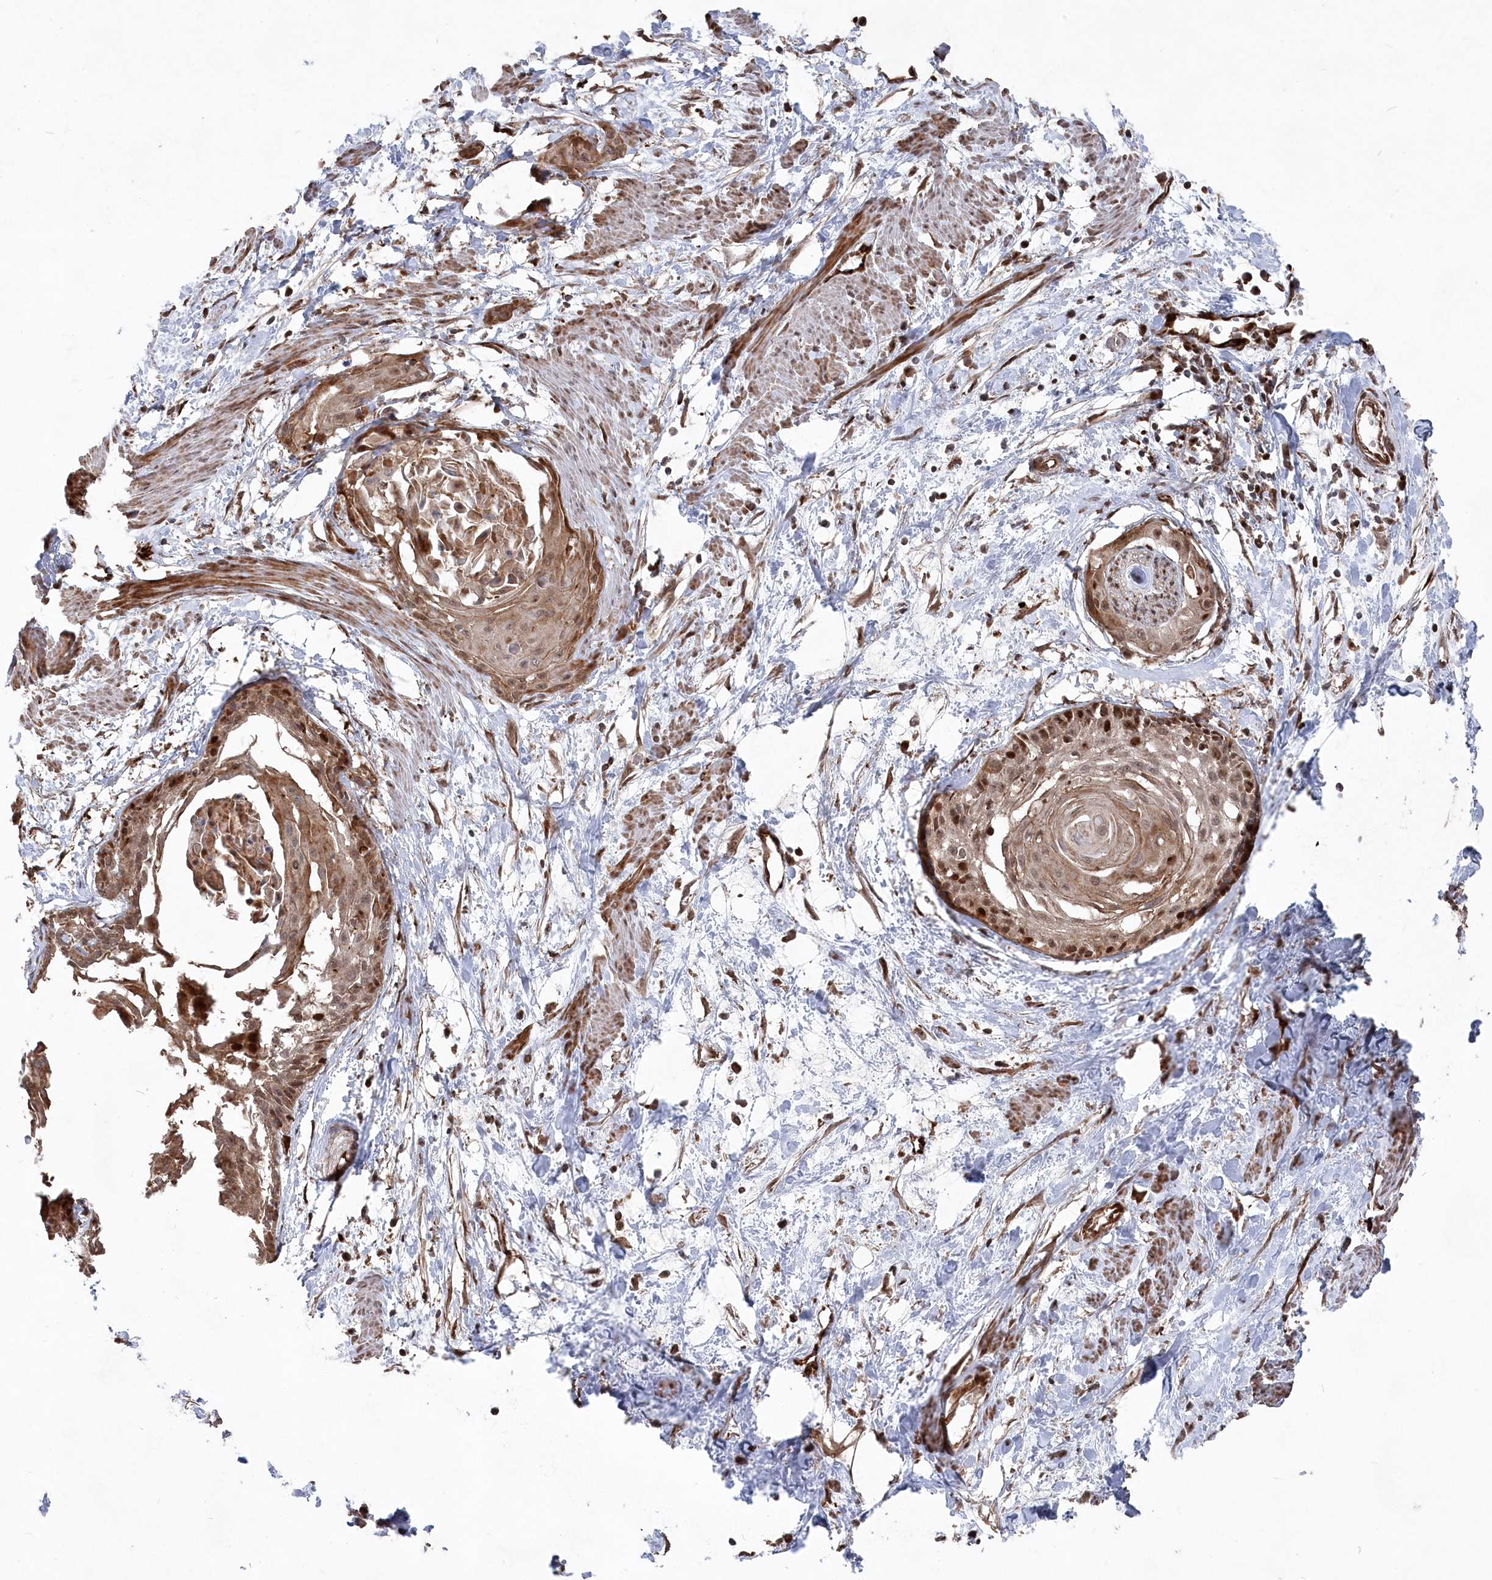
{"staining": {"intensity": "moderate", "quantity": ">75%", "location": "cytoplasmic/membranous,nuclear"}, "tissue": "cervical cancer", "cell_type": "Tumor cells", "image_type": "cancer", "snomed": [{"axis": "morphology", "description": "Squamous cell carcinoma, NOS"}, {"axis": "topography", "description": "Cervix"}], "caption": "A brown stain shows moderate cytoplasmic/membranous and nuclear expression of a protein in human squamous cell carcinoma (cervical) tumor cells.", "gene": "POLR3A", "patient": {"sex": "female", "age": 57}}